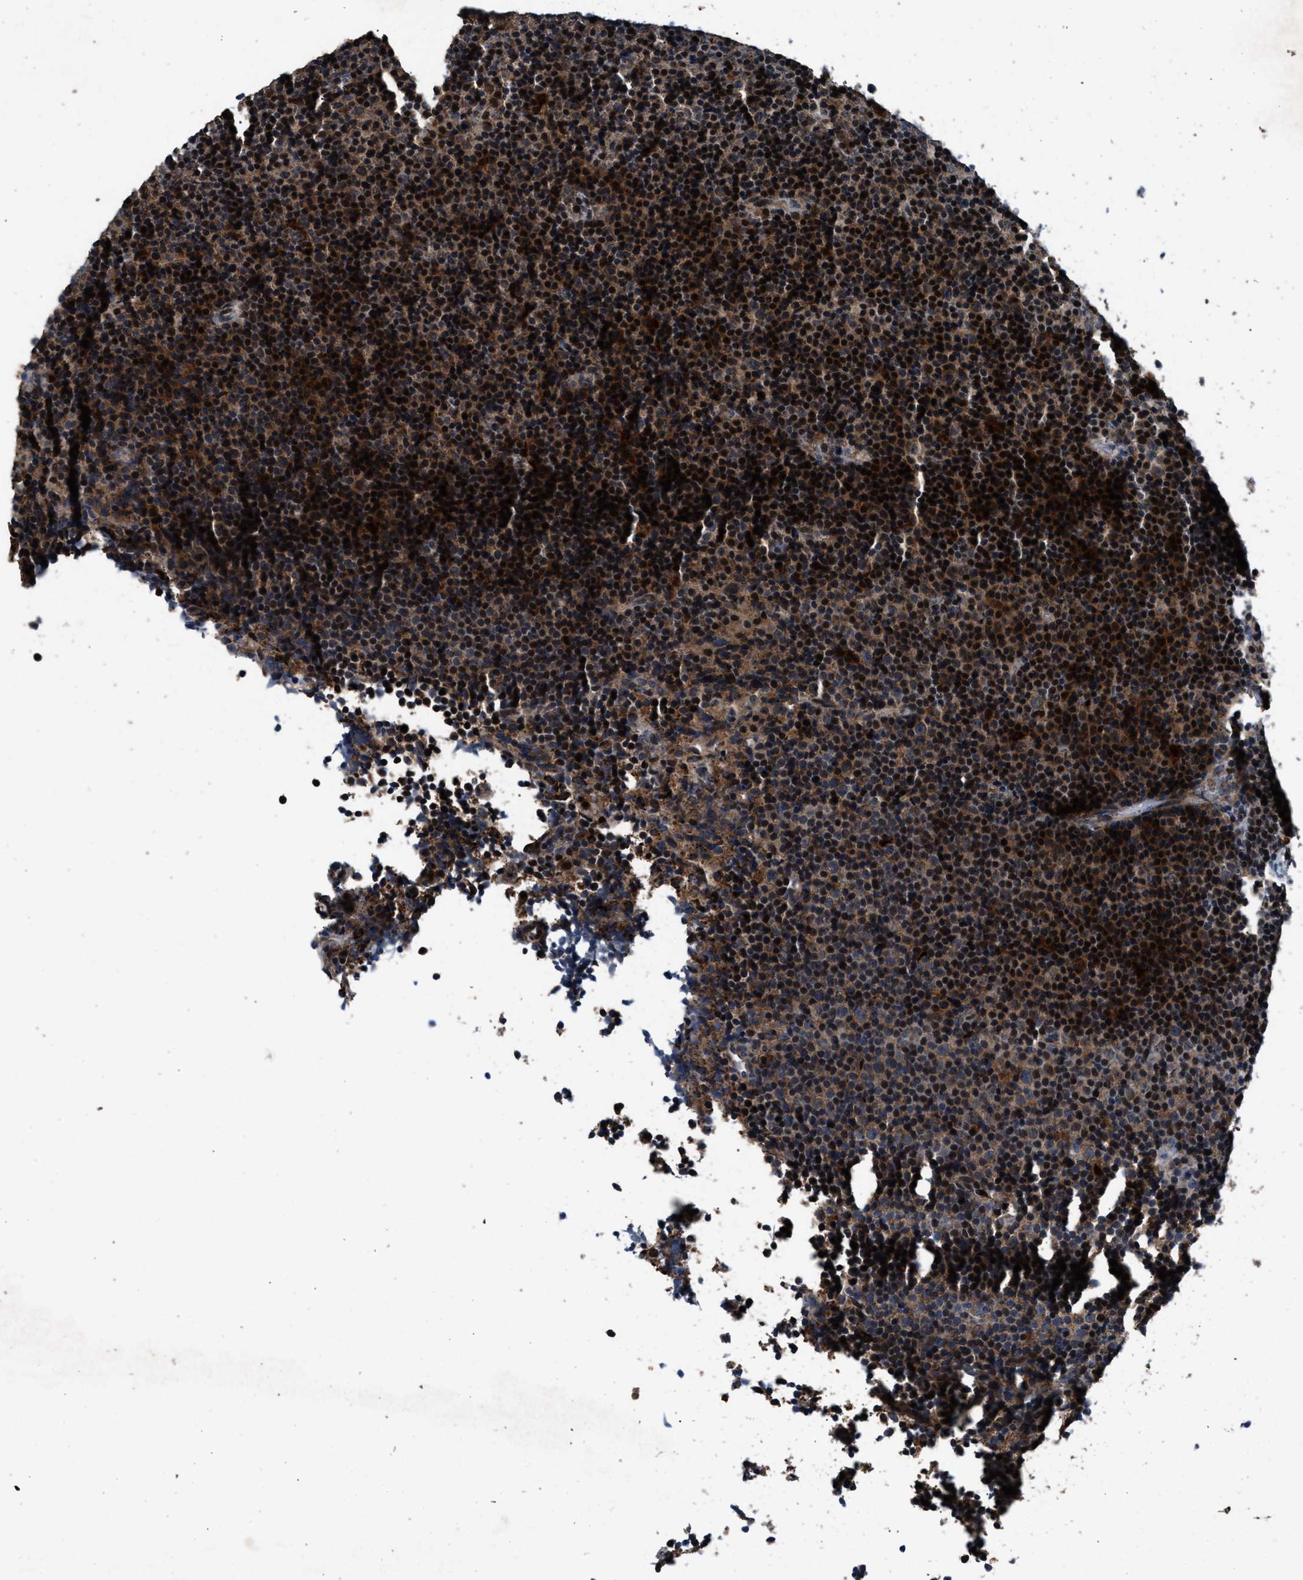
{"staining": {"intensity": "strong", "quantity": ">75%", "location": "cytoplasmic/membranous"}, "tissue": "lymphoma", "cell_type": "Tumor cells", "image_type": "cancer", "snomed": [{"axis": "morphology", "description": "Malignant lymphoma, non-Hodgkin's type, Low grade"}, {"axis": "topography", "description": "Lymph node"}], "caption": "Immunohistochemical staining of human lymphoma displays strong cytoplasmic/membranous protein staining in about >75% of tumor cells.", "gene": "FAM221A", "patient": {"sex": "female", "age": 67}}